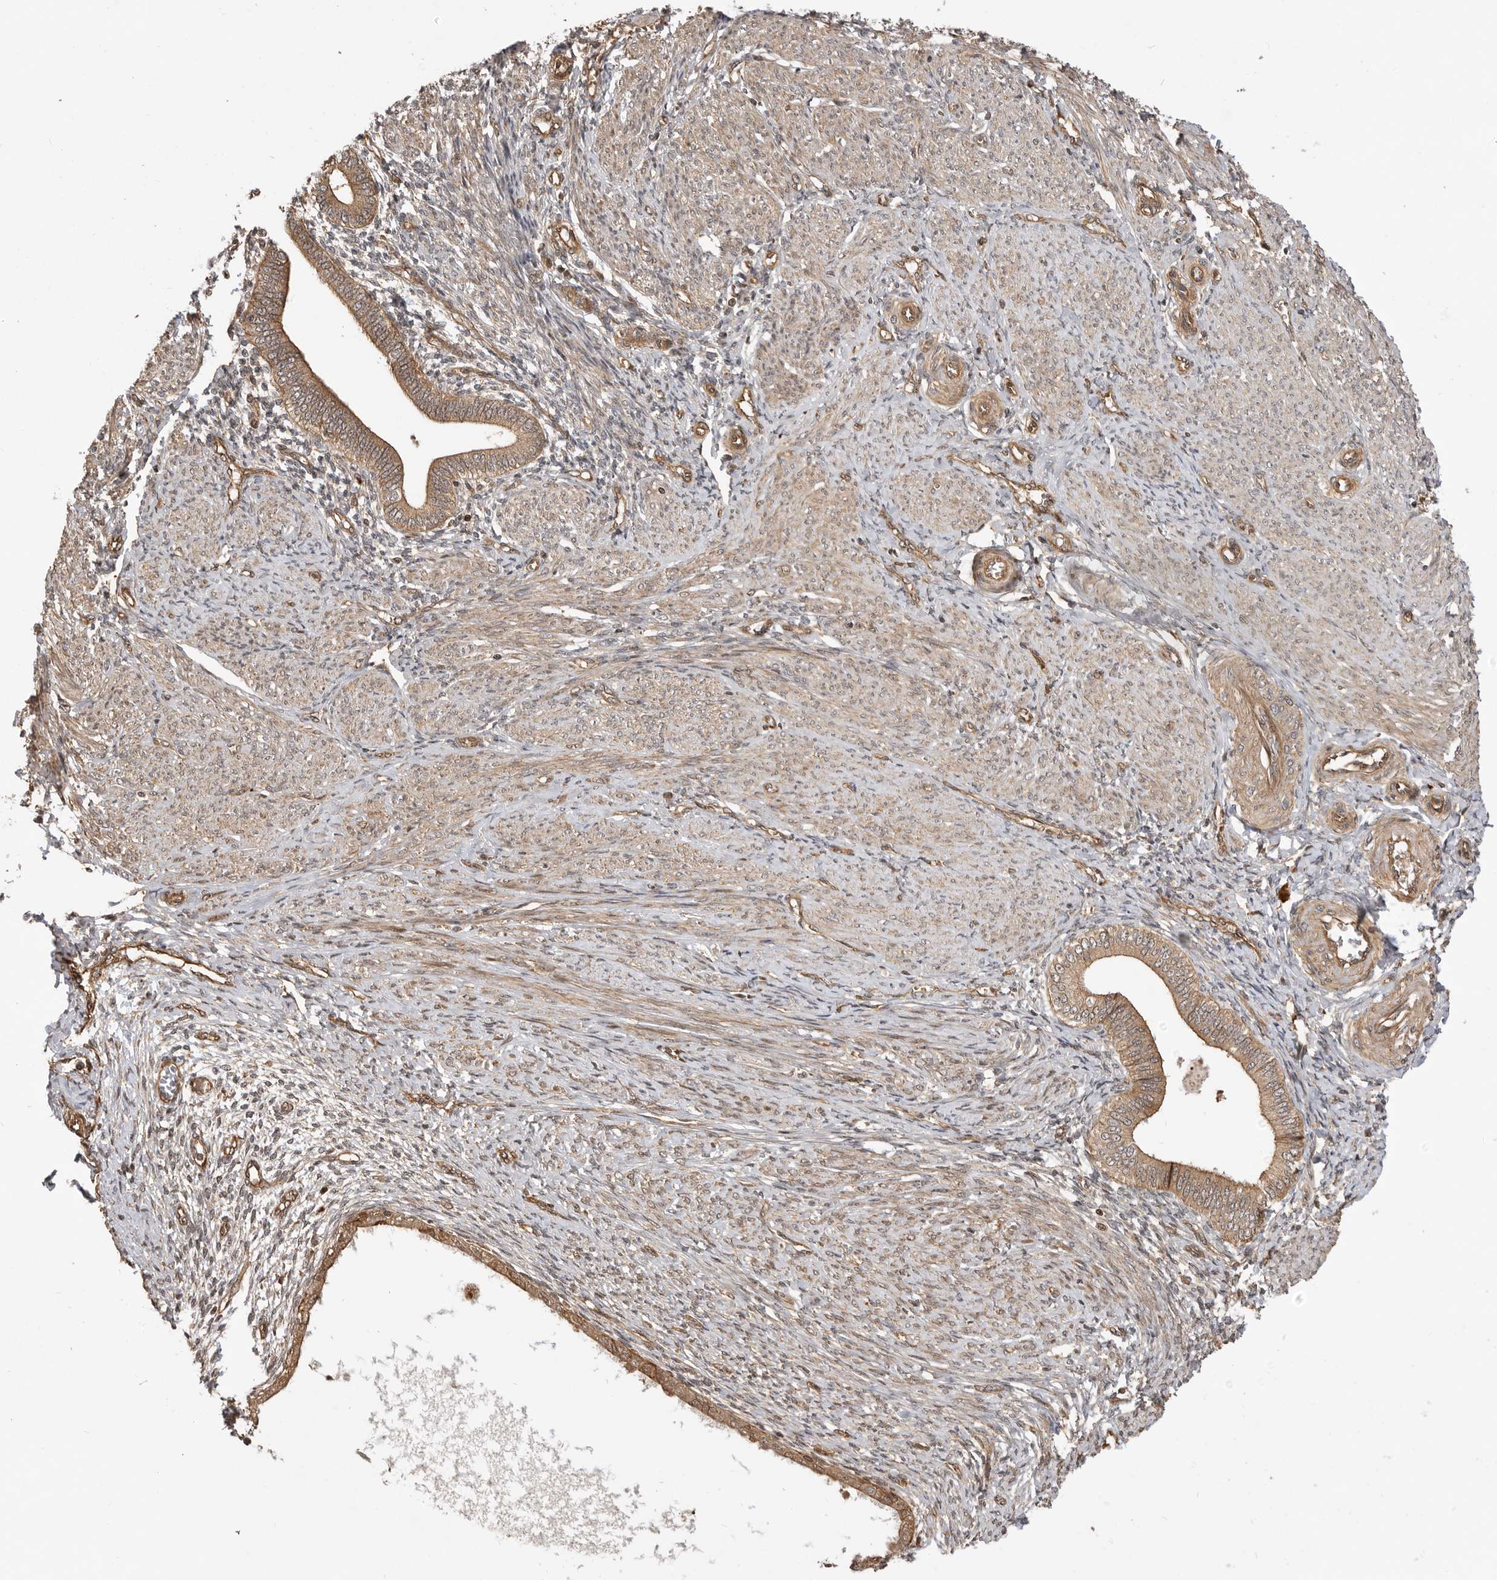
{"staining": {"intensity": "moderate", "quantity": "<25%", "location": "nuclear"}, "tissue": "endometrium", "cell_type": "Cells in endometrial stroma", "image_type": "normal", "snomed": [{"axis": "morphology", "description": "Normal tissue, NOS"}, {"axis": "topography", "description": "Endometrium"}], "caption": "There is low levels of moderate nuclear staining in cells in endometrial stroma of unremarkable endometrium, as demonstrated by immunohistochemical staining (brown color).", "gene": "ADPRS", "patient": {"sex": "female", "age": 42}}